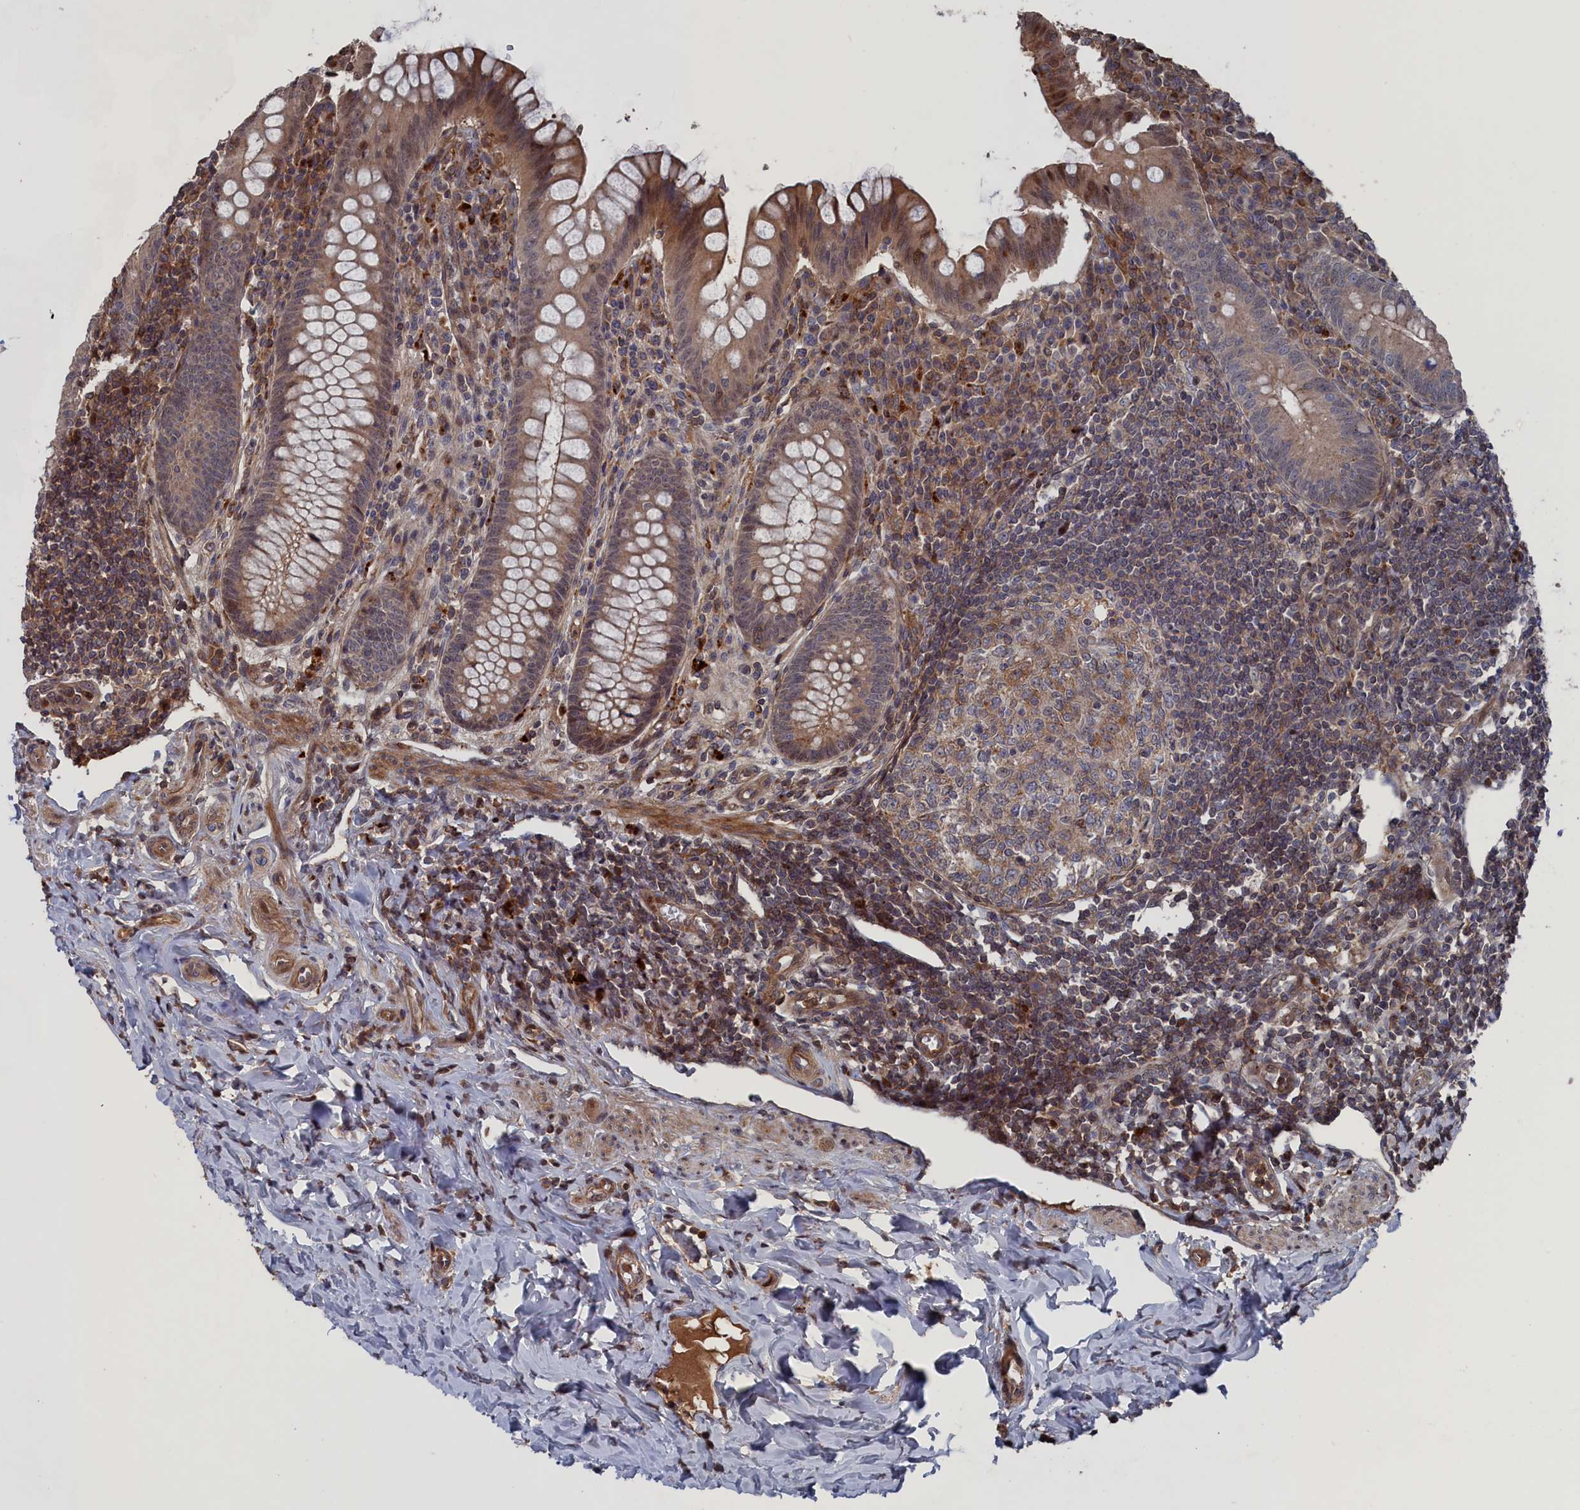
{"staining": {"intensity": "moderate", "quantity": "25%-75%", "location": "cytoplasmic/membranous,nuclear"}, "tissue": "appendix", "cell_type": "Glandular cells", "image_type": "normal", "snomed": [{"axis": "morphology", "description": "Normal tissue, NOS"}, {"axis": "topography", "description": "Appendix"}], "caption": "Immunohistochemistry image of unremarkable appendix: human appendix stained using IHC demonstrates medium levels of moderate protein expression localized specifically in the cytoplasmic/membranous,nuclear of glandular cells, appearing as a cytoplasmic/membranous,nuclear brown color.", "gene": "PLA2G15", "patient": {"sex": "female", "age": 33}}